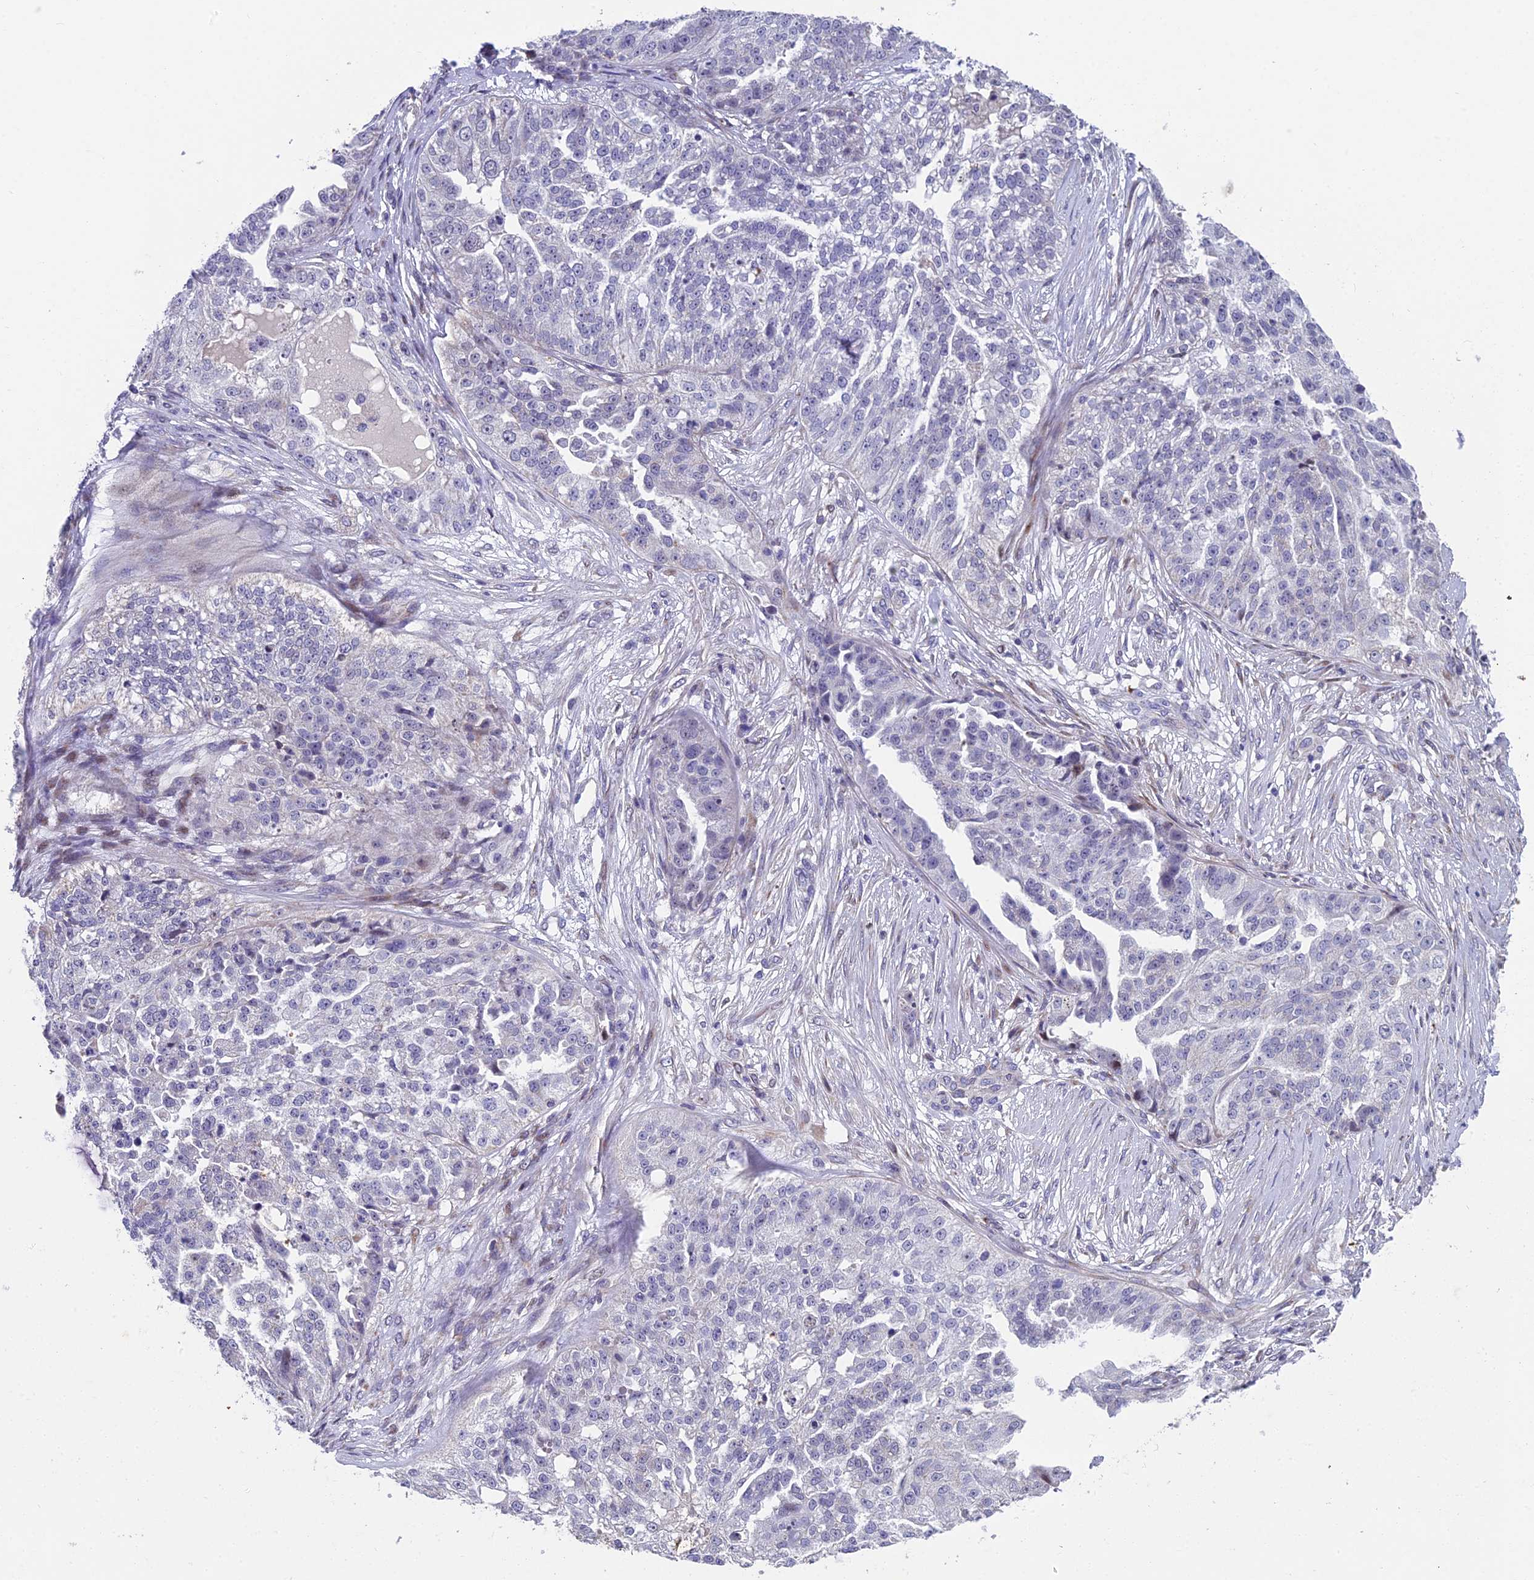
{"staining": {"intensity": "negative", "quantity": "none", "location": "none"}, "tissue": "ovarian cancer", "cell_type": "Tumor cells", "image_type": "cancer", "snomed": [{"axis": "morphology", "description": "Cystadenocarcinoma, serous, NOS"}, {"axis": "topography", "description": "Ovary"}], "caption": "A high-resolution micrograph shows immunohistochemistry (IHC) staining of ovarian cancer (serous cystadenocarcinoma), which exhibits no significant staining in tumor cells.", "gene": "XKR9", "patient": {"sex": "female", "age": 58}}